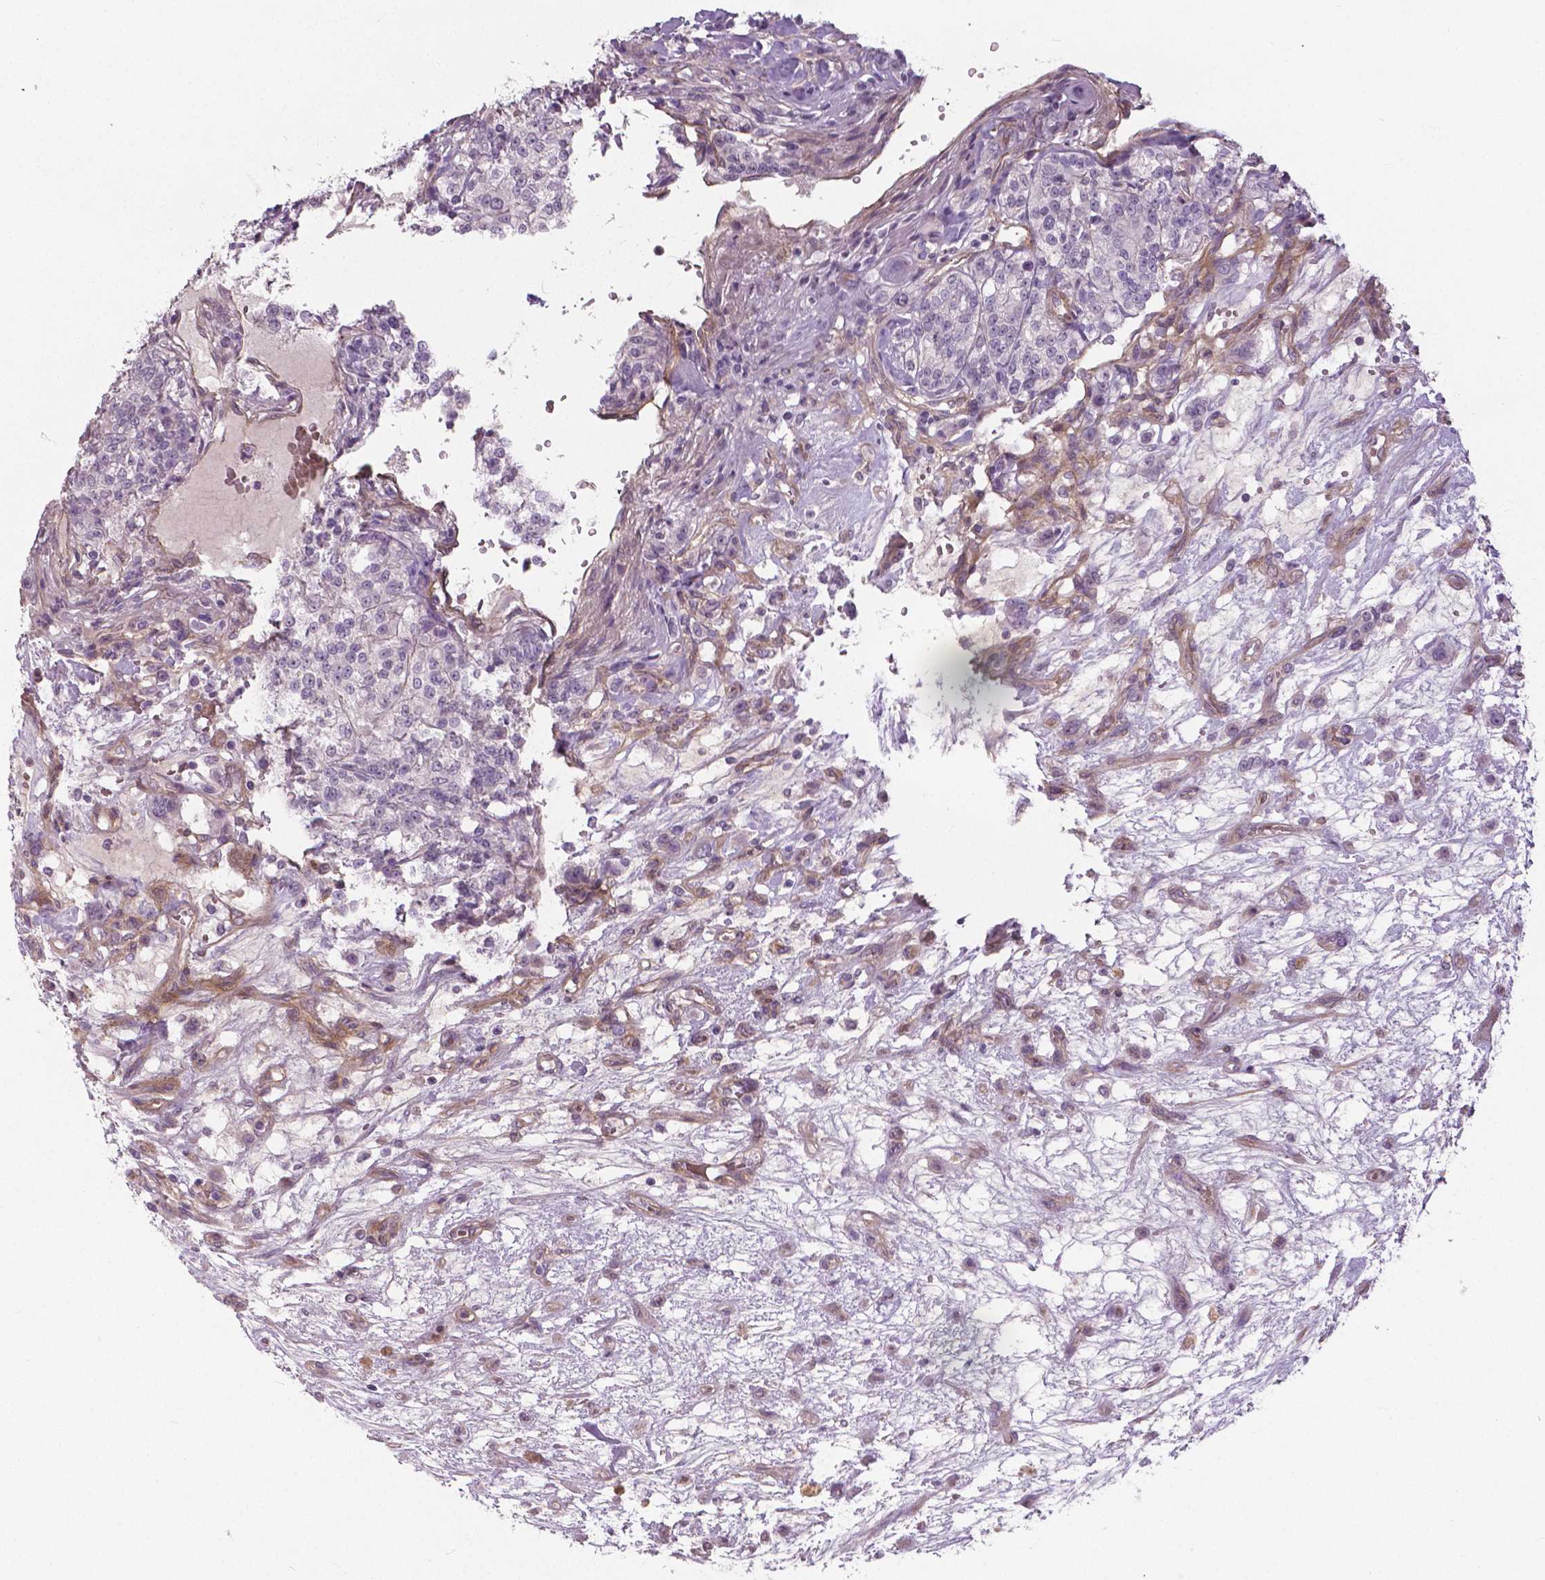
{"staining": {"intensity": "negative", "quantity": "none", "location": "none"}, "tissue": "renal cancer", "cell_type": "Tumor cells", "image_type": "cancer", "snomed": [{"axis": "morphology", "description": "Adenocarcinoma, NOS"}, {"axis": "topography", "description": "Kidney"}], "caption": "There is no significant staining in tumor cells of adenocarcinoma (renal). (DAB (3,3'-diaminobenzidine) immunohistochemistry (IHC) with hematoxylin counter stain).", "gene": "FLT1", "patient": {"sex": "female", "age": 63}}